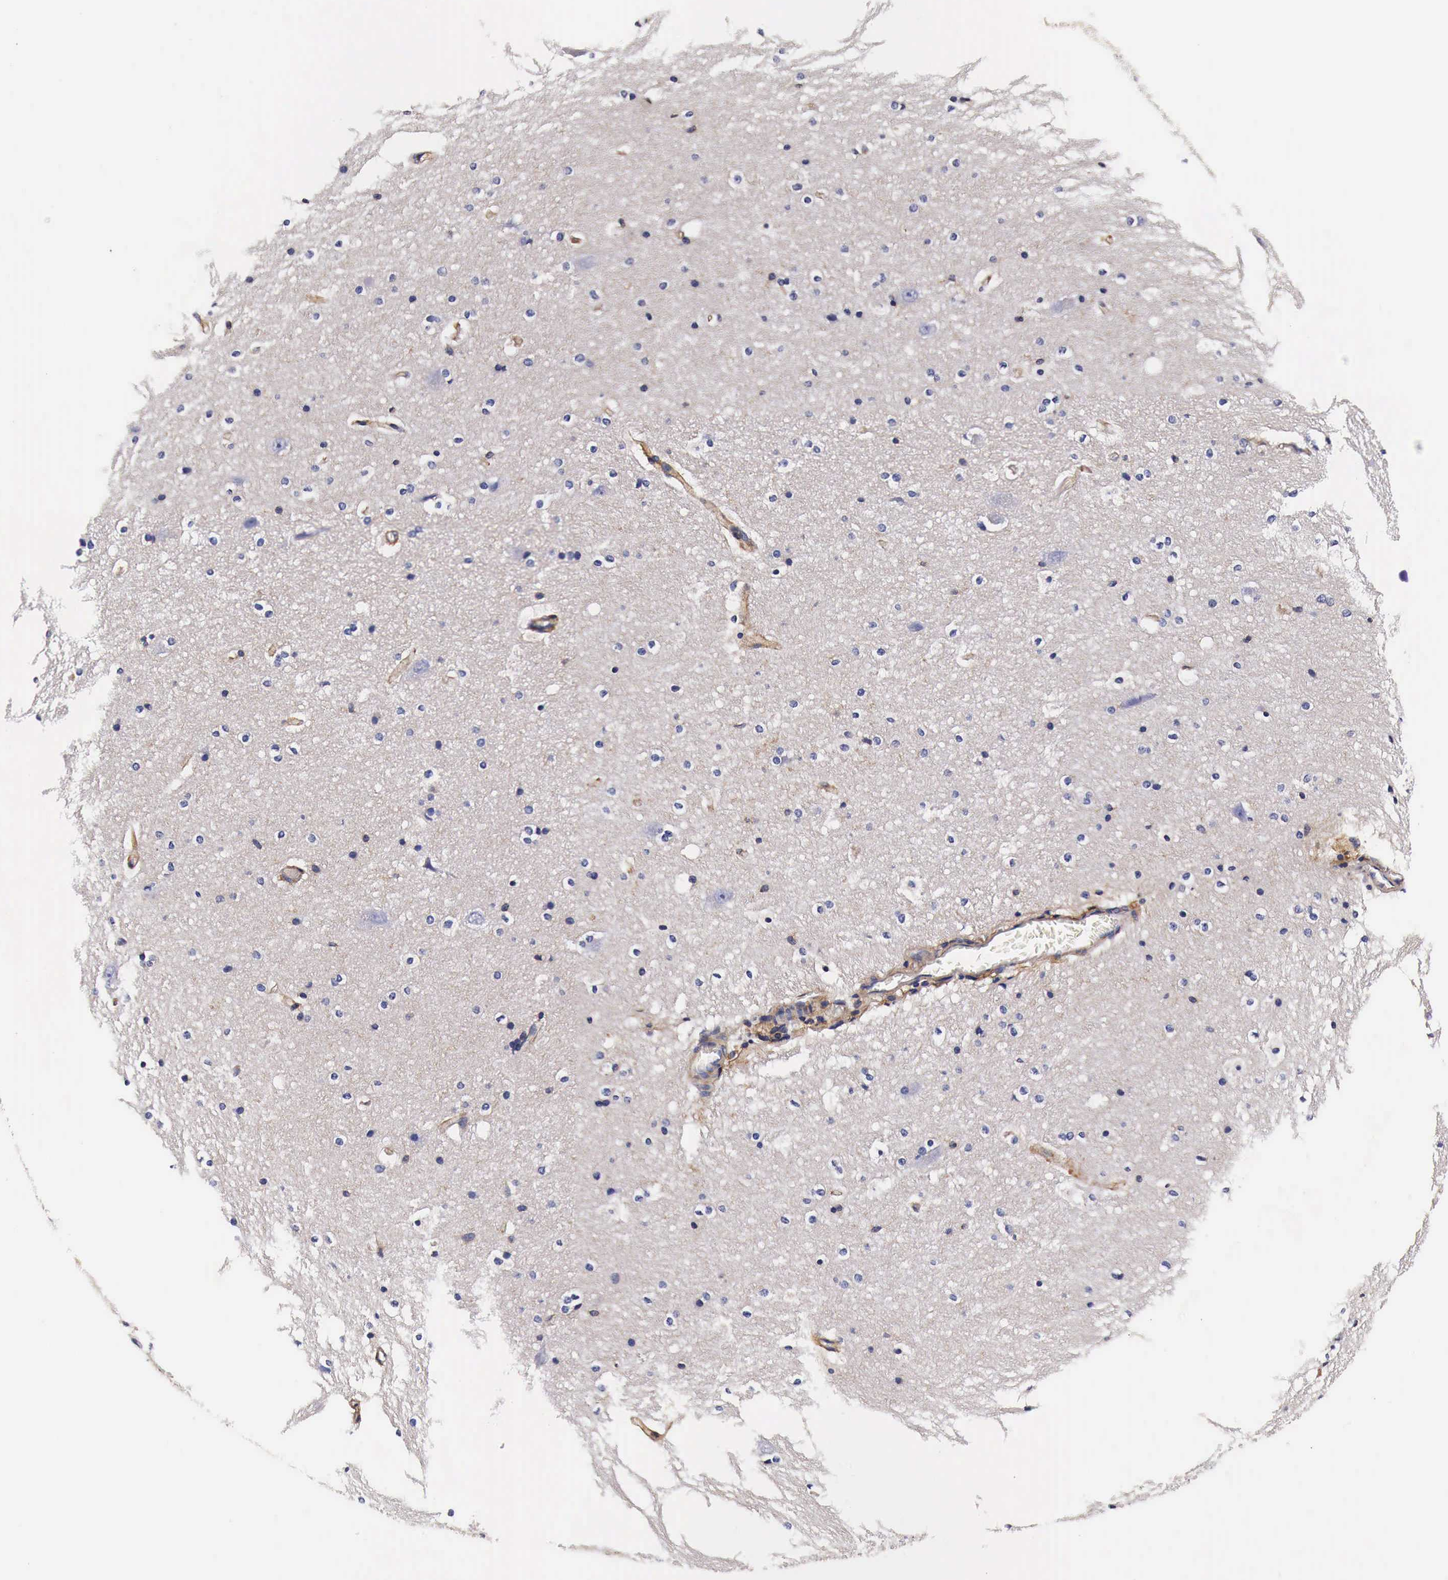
{"staining": {"intensity": "weak", "quantity": "25%-75%", "location": "cytoplasmic/membranous"}, "tissue": "hippocampus", "cell_type": "Glial cells", "image_type": "normal", "snomed": [{"axis": "morphology", "description": "Normal tissue, NOS"}, {"axis": "topography", "description": "Hippocampus"}], "caption": "Immunohistochemical staining of normal human hippocampus demonstrates low levels of weak cytoplasmic/membranous positivity in about 25%-75% of glial cells.", "gene": "RP2", "patient": {"sex": "female", "age": 19}}